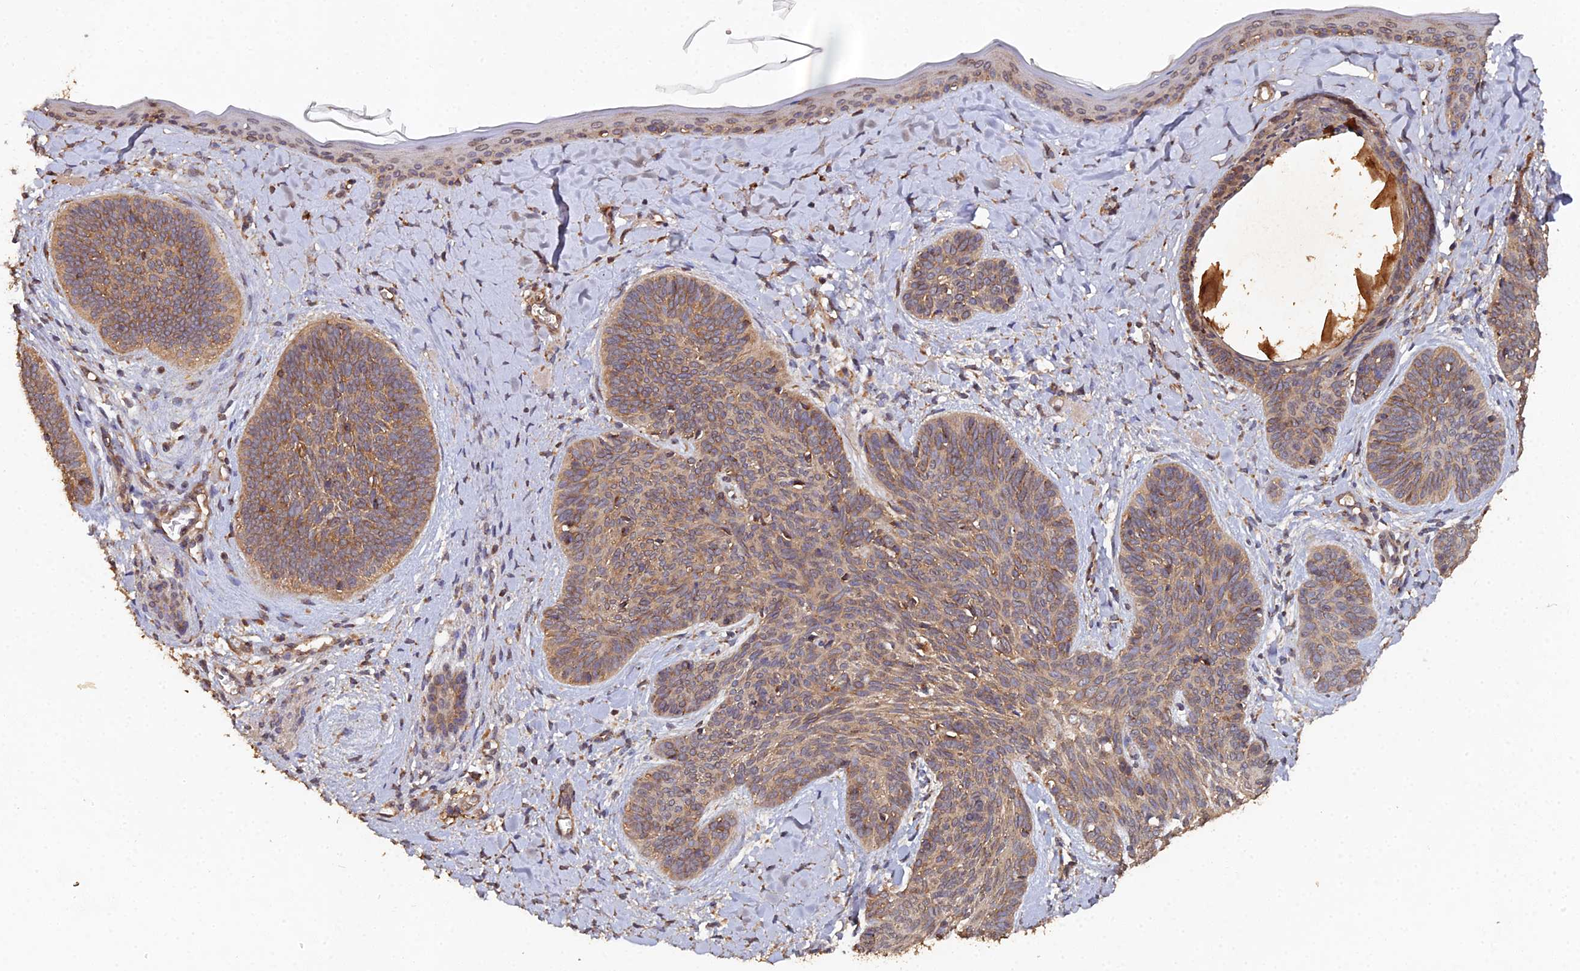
{"staining": {"intensity": "moderate", "quantity": ">75%", "location": "cytoplasmic/membranous"}, "tissue": "skin cancer", "cell_type": "Tumor cells", "image_type": "cancer", "snomed": [{"axis": "morphology", "description": "Basal cell carcinoma"}, {"axis": "topography", "description": "Skin"}], "caption": "Immunohistochemical staining of skin cancer (basal cell carcinoma) exhibits medium levels of moderate cytoplasmic/membranous protein expression in approximately >75% of tumor cells.", "gene": "SPANXN4", "patient": {"sex": "female", "age": 81}}